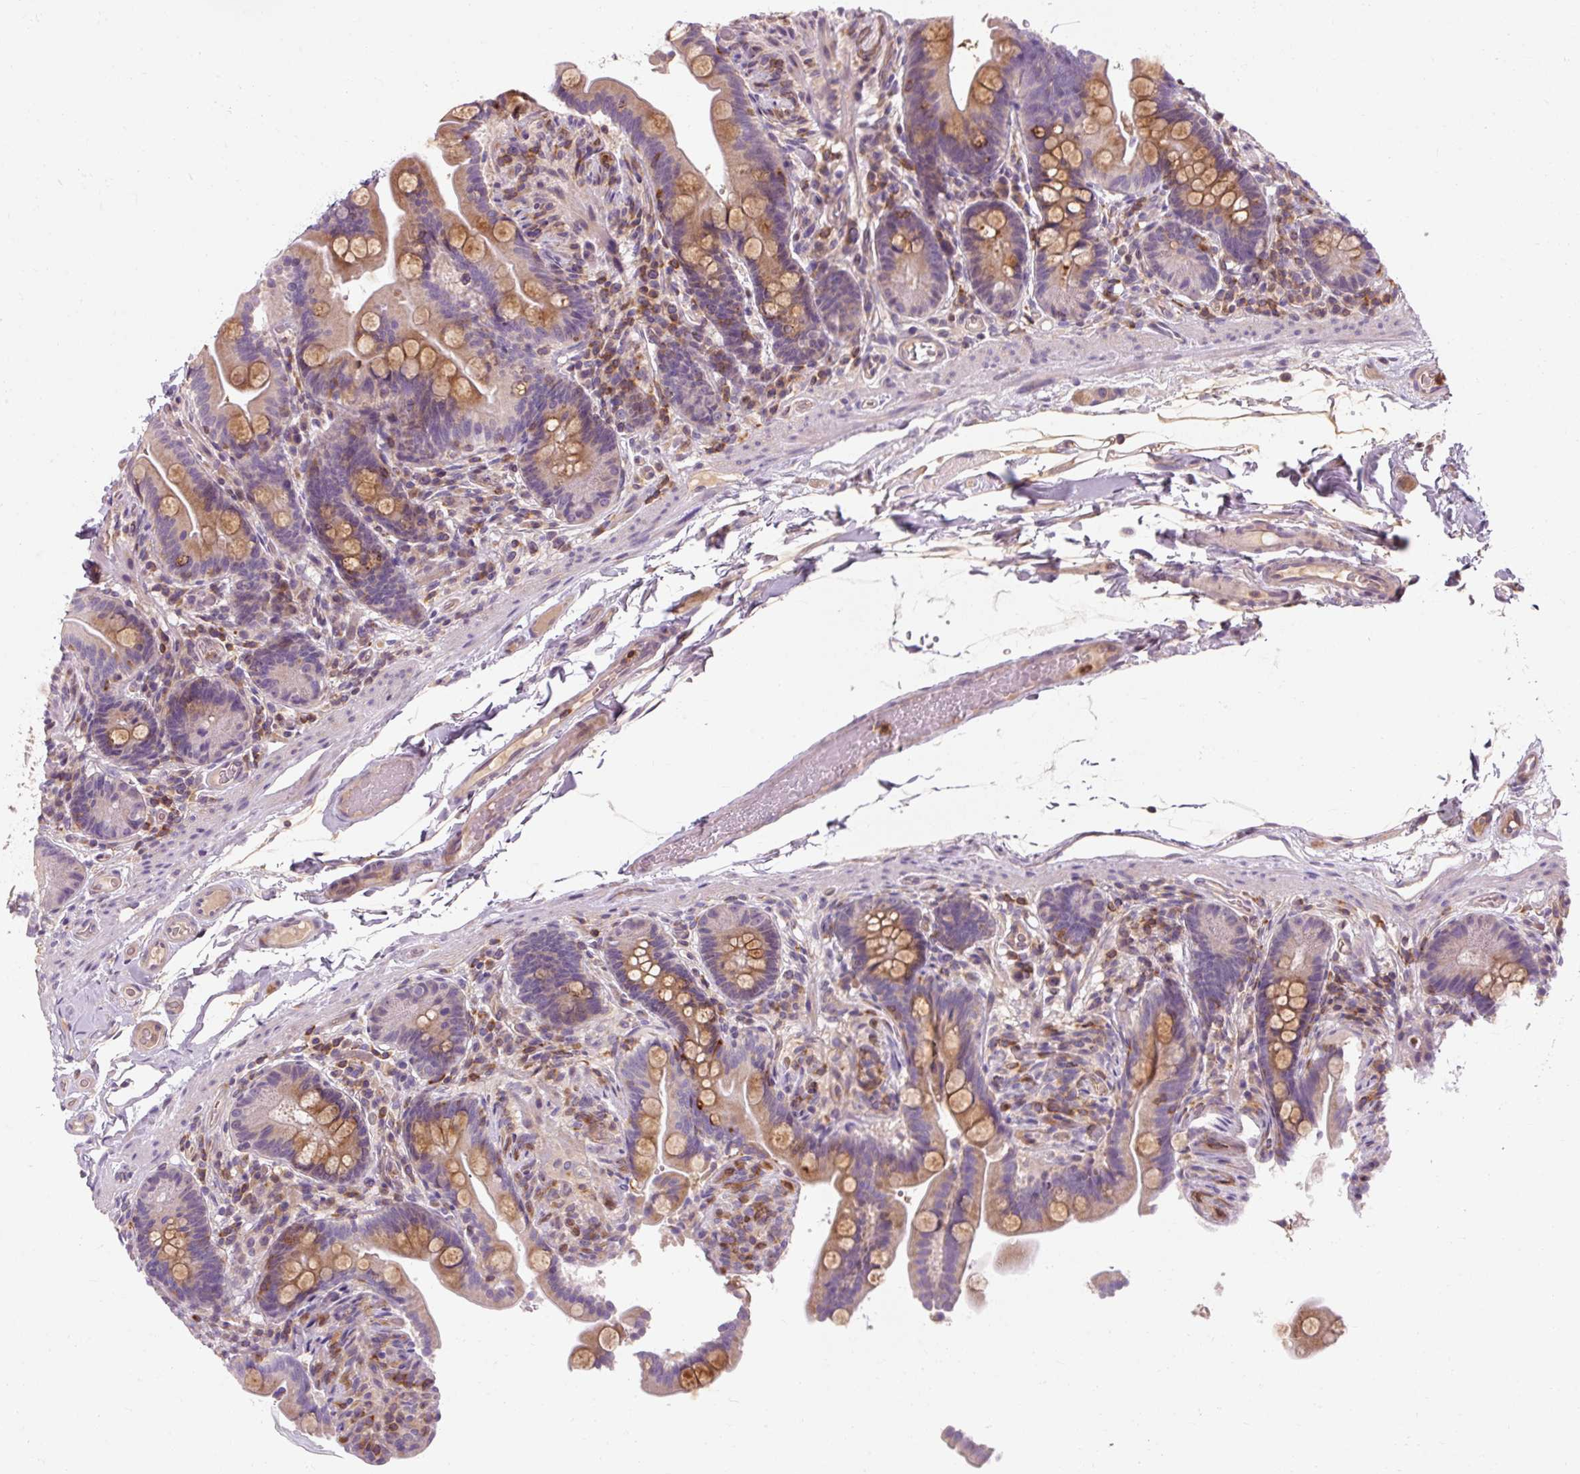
{"staining": {"intensity": "weak", "quantity": "25%-75%", "location": "cytoplasmic/membranous"}, "tissue": "colon", "cell_type": "Endothelial cells", "image_type": "normal", "snomed": [{"axis": "morphology", "description": "Normal tissue, NOS"}, {"axis": "topography", "description": "Smooth muscle"}, {"axis": "topography", "description": "Colon"}], "caption": "IHC photomicrograph of unremarkable colon stained for a protein (brown), which reveals low levels of weak cytoplasmic/membranous positivity in about 25%-75% of endothelial cells.", "gene": "TIGD2", "patient": {"sex": "male", "age": 73}}